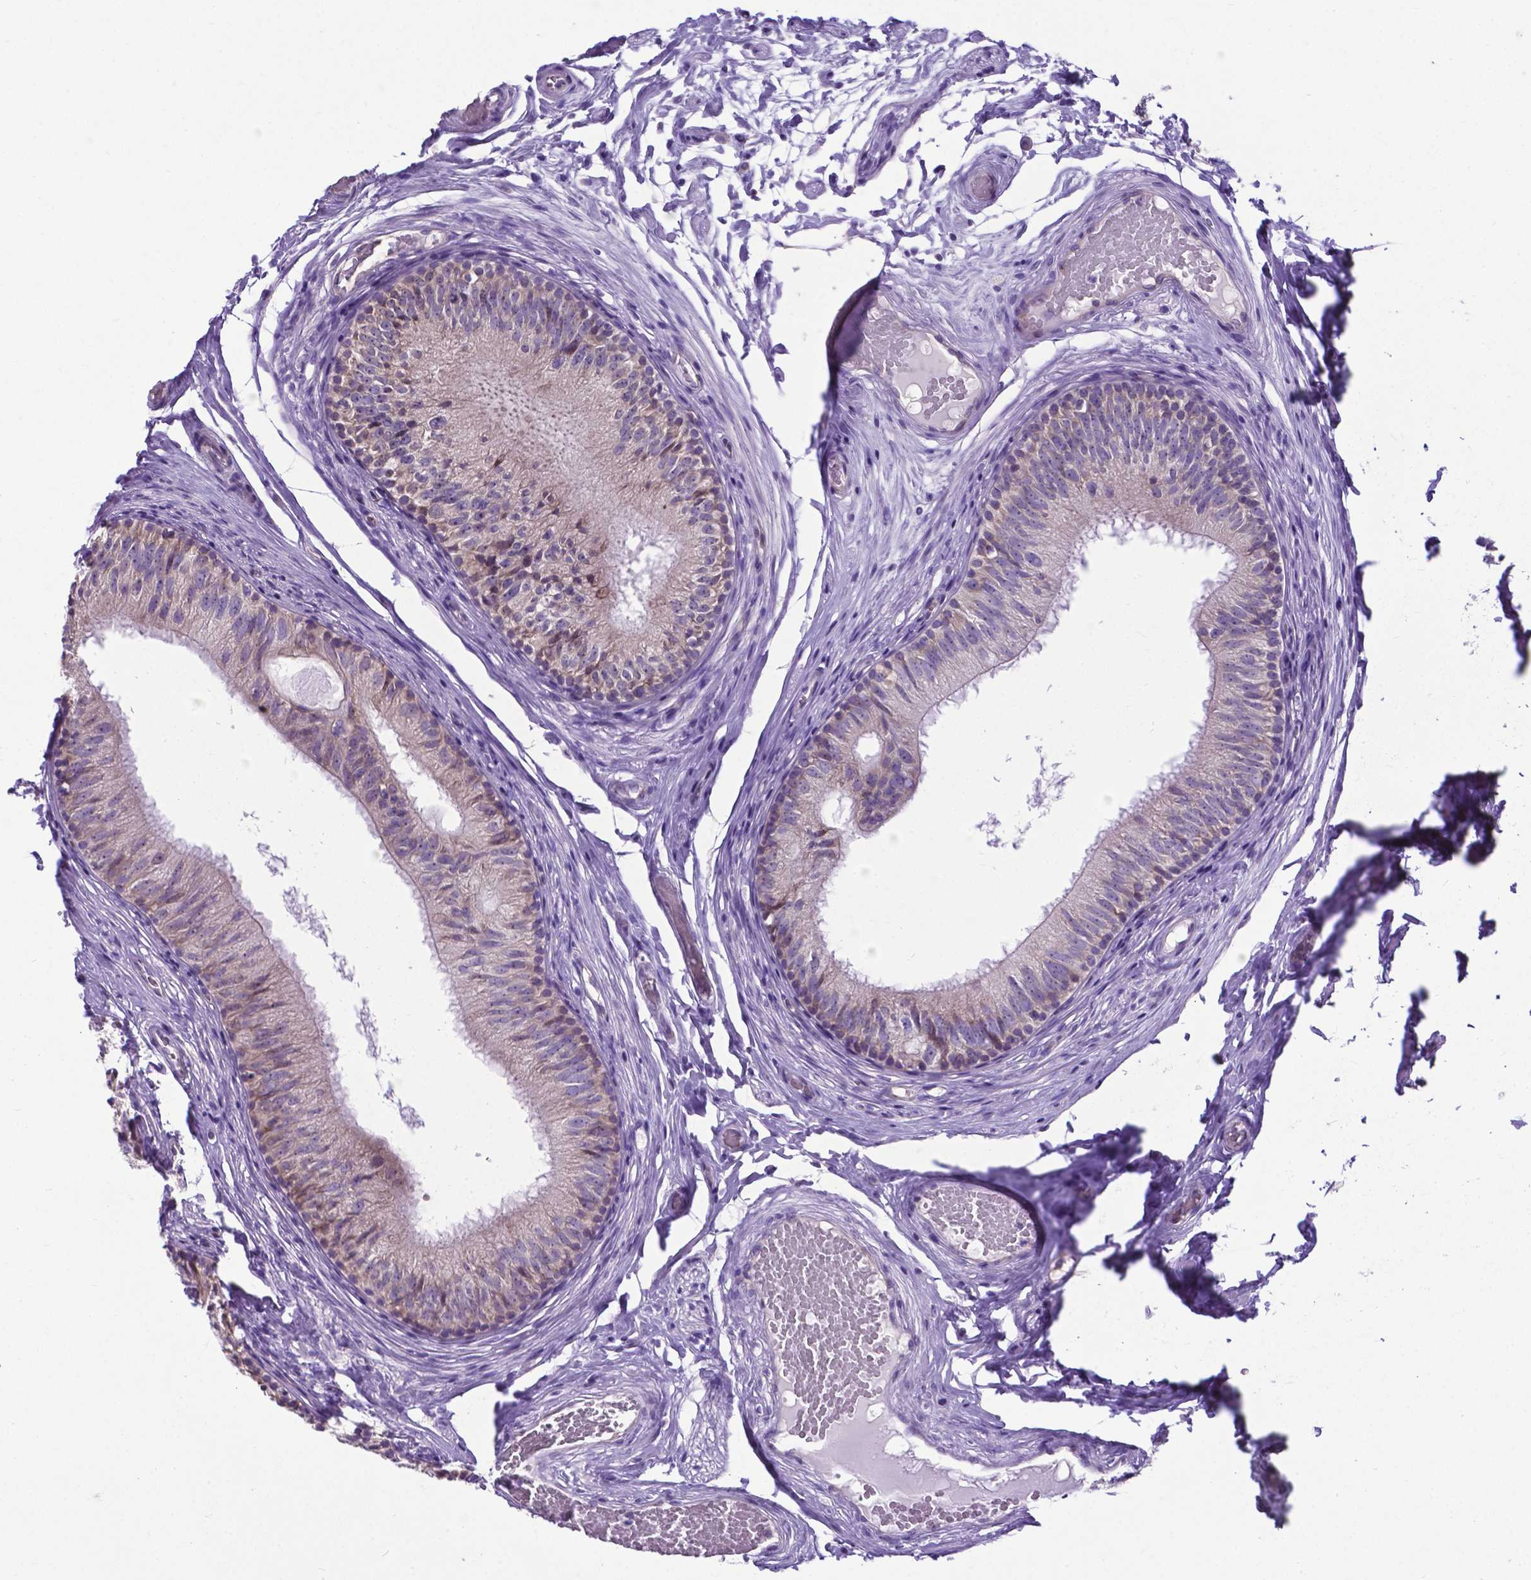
{"staining": {"intensity": "weak", "quantity": "25%-75%", "location": "cytoplasmic/membranous"}, "tissue": "epididymis", "cell_type": "Glandular cells", "image_type": "normal", "snomed": [{"axis": "morphology", "description": "Normal tissue, NOS"}, {"axis": "topography", "description": "Epididymis"}], "caption": "Brown immunohistochemical staining in benign human epididymis exhibits weak cytoplasmic/membranous positivity in about 25%-75% of glandular cells.", "gene": "RPL6", "patient": {"sex": "male", "age": 29}}